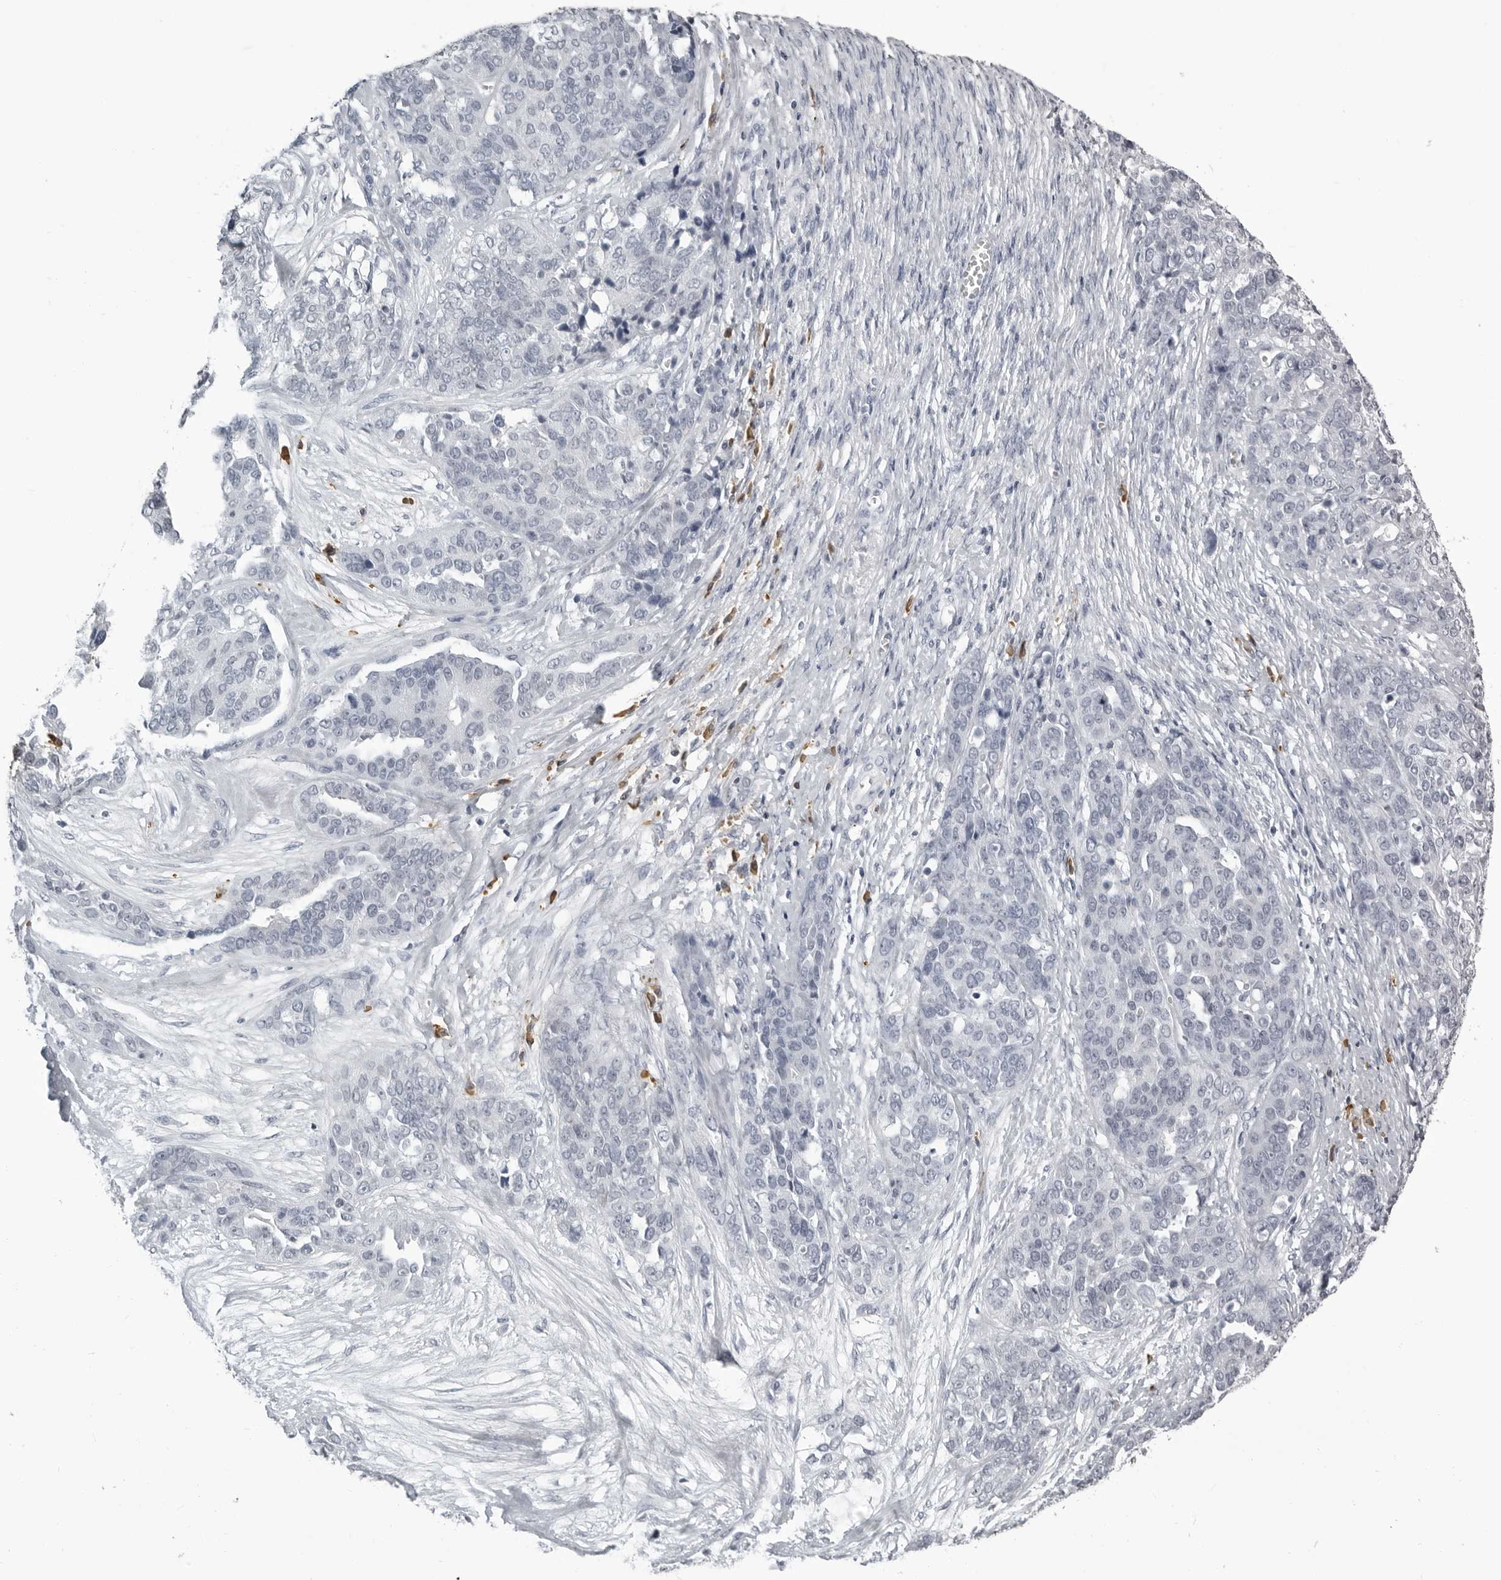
{"staining": {"intensity": "negative", "quantity": "none", "location": "none"}, "tissue": "ovarian cancer", "cell_type": "Tumor cells", "image_type": "cancer", "snomed": [{"axis": "morphology", "description": "Cystadenocarcinoma, serous, NOS"}, {"axis": "topography", "description": "Ovary"}], "caption": "Immunohistochemistry (IHC) micrograph of neoplastic tissue: ovarian cancer (serous cystadenocarcinoma) stained with DAB exhibits no significant protein positivity in tumor cells.", "gene": "RTCA", "patient": {"sex": "female", "age": 44}}